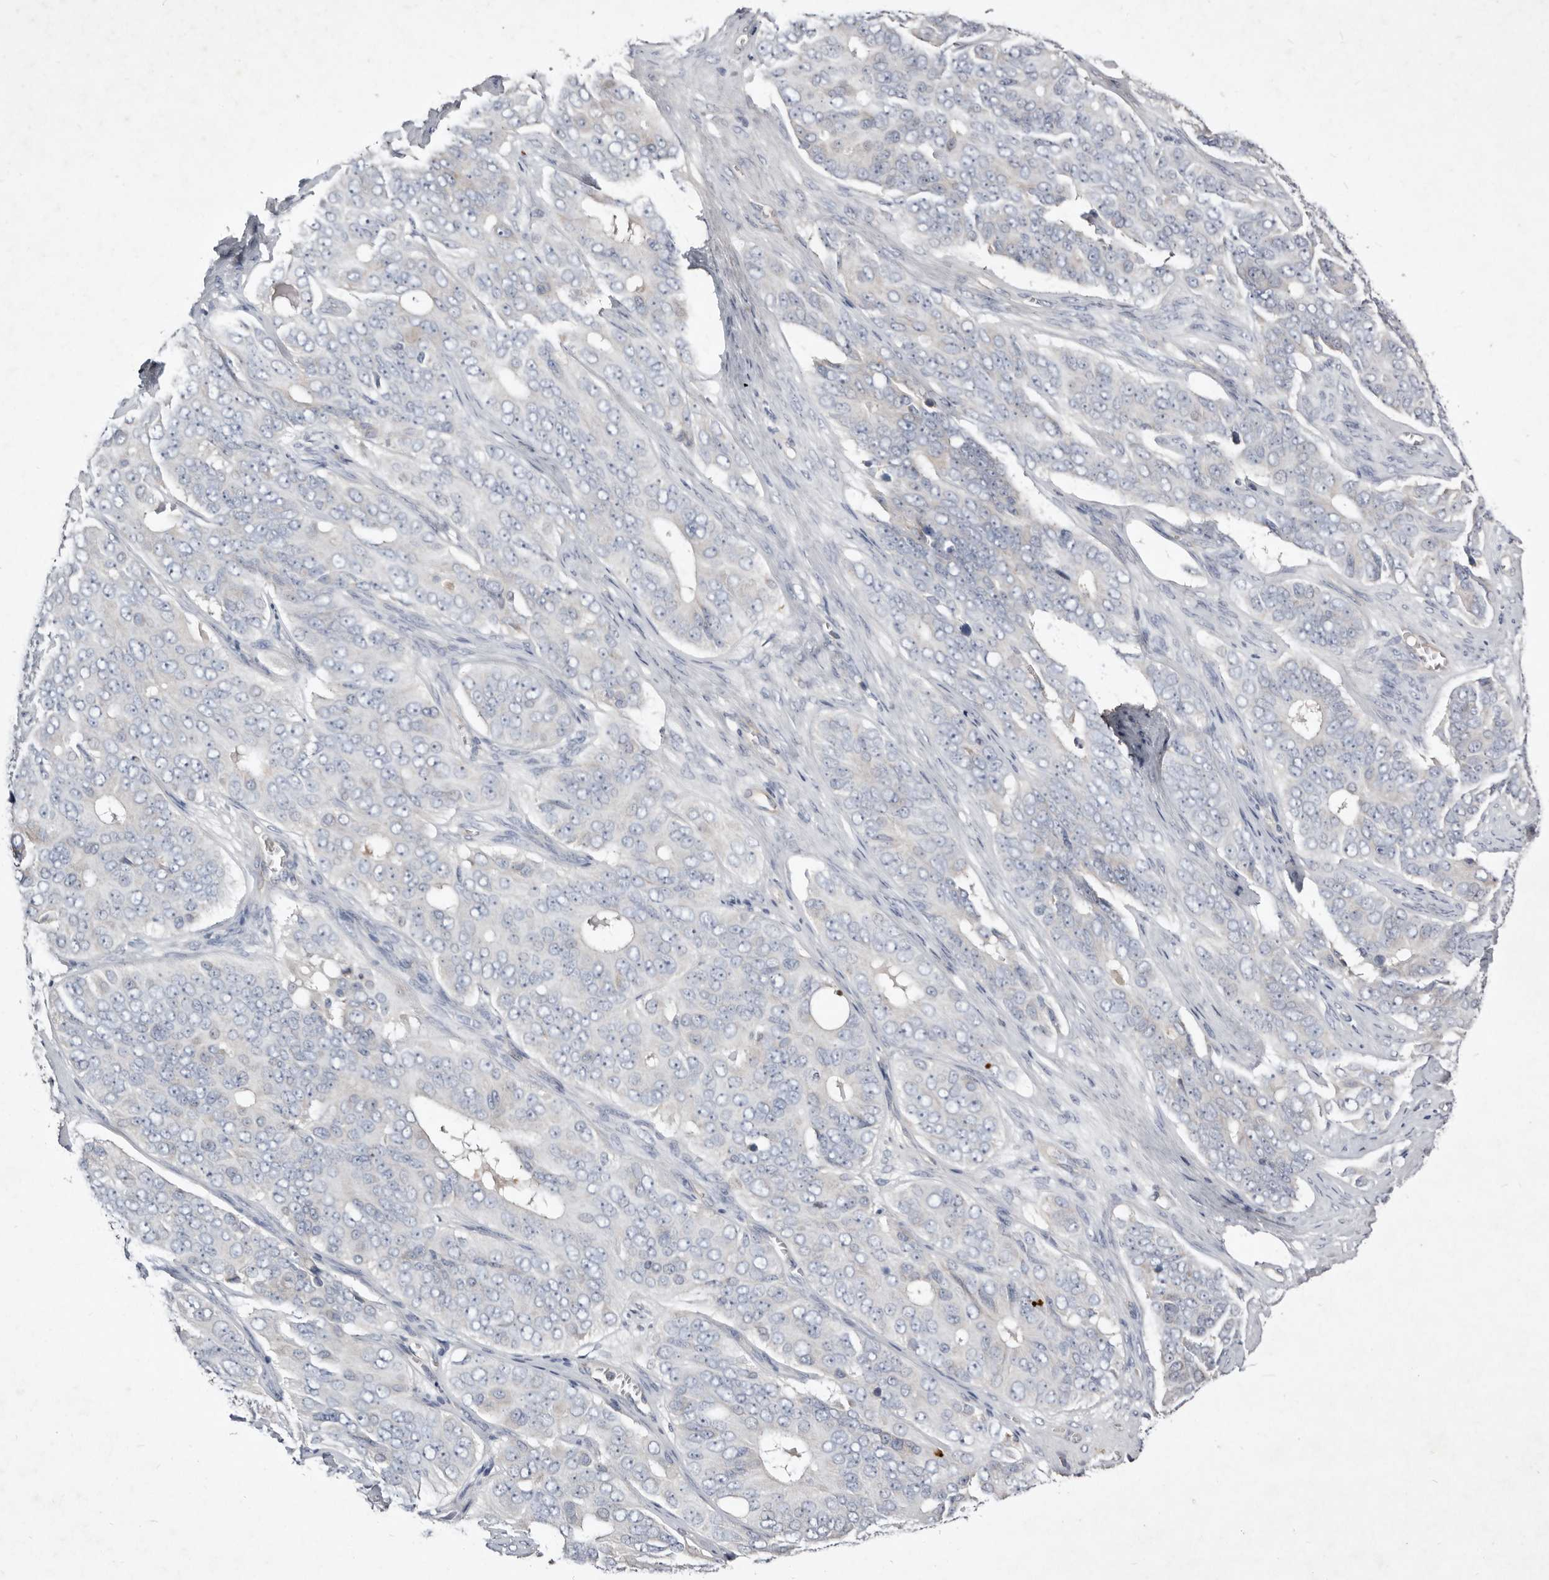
{"staining": {"intensity": "negative", "quantity": "none", "location": "none"}, "tissue": "ovarian cancer", "cell_type": "Tumor cells", "image_type": "cancer", "snomed": [{"axis": "morphology", "description": "Carcinoma, endometroid"}, {"axis": "topography", "description": "Ovary"}], "caption": "An image of ovarian cancer stained for a protein reveals no brown staining in tumor cells. (Immunohistochemistry (ihc), brightfield microscopy, high magnification).", "gene": "SLC25A20", "patient": {"sex": "female", "age": 51}}